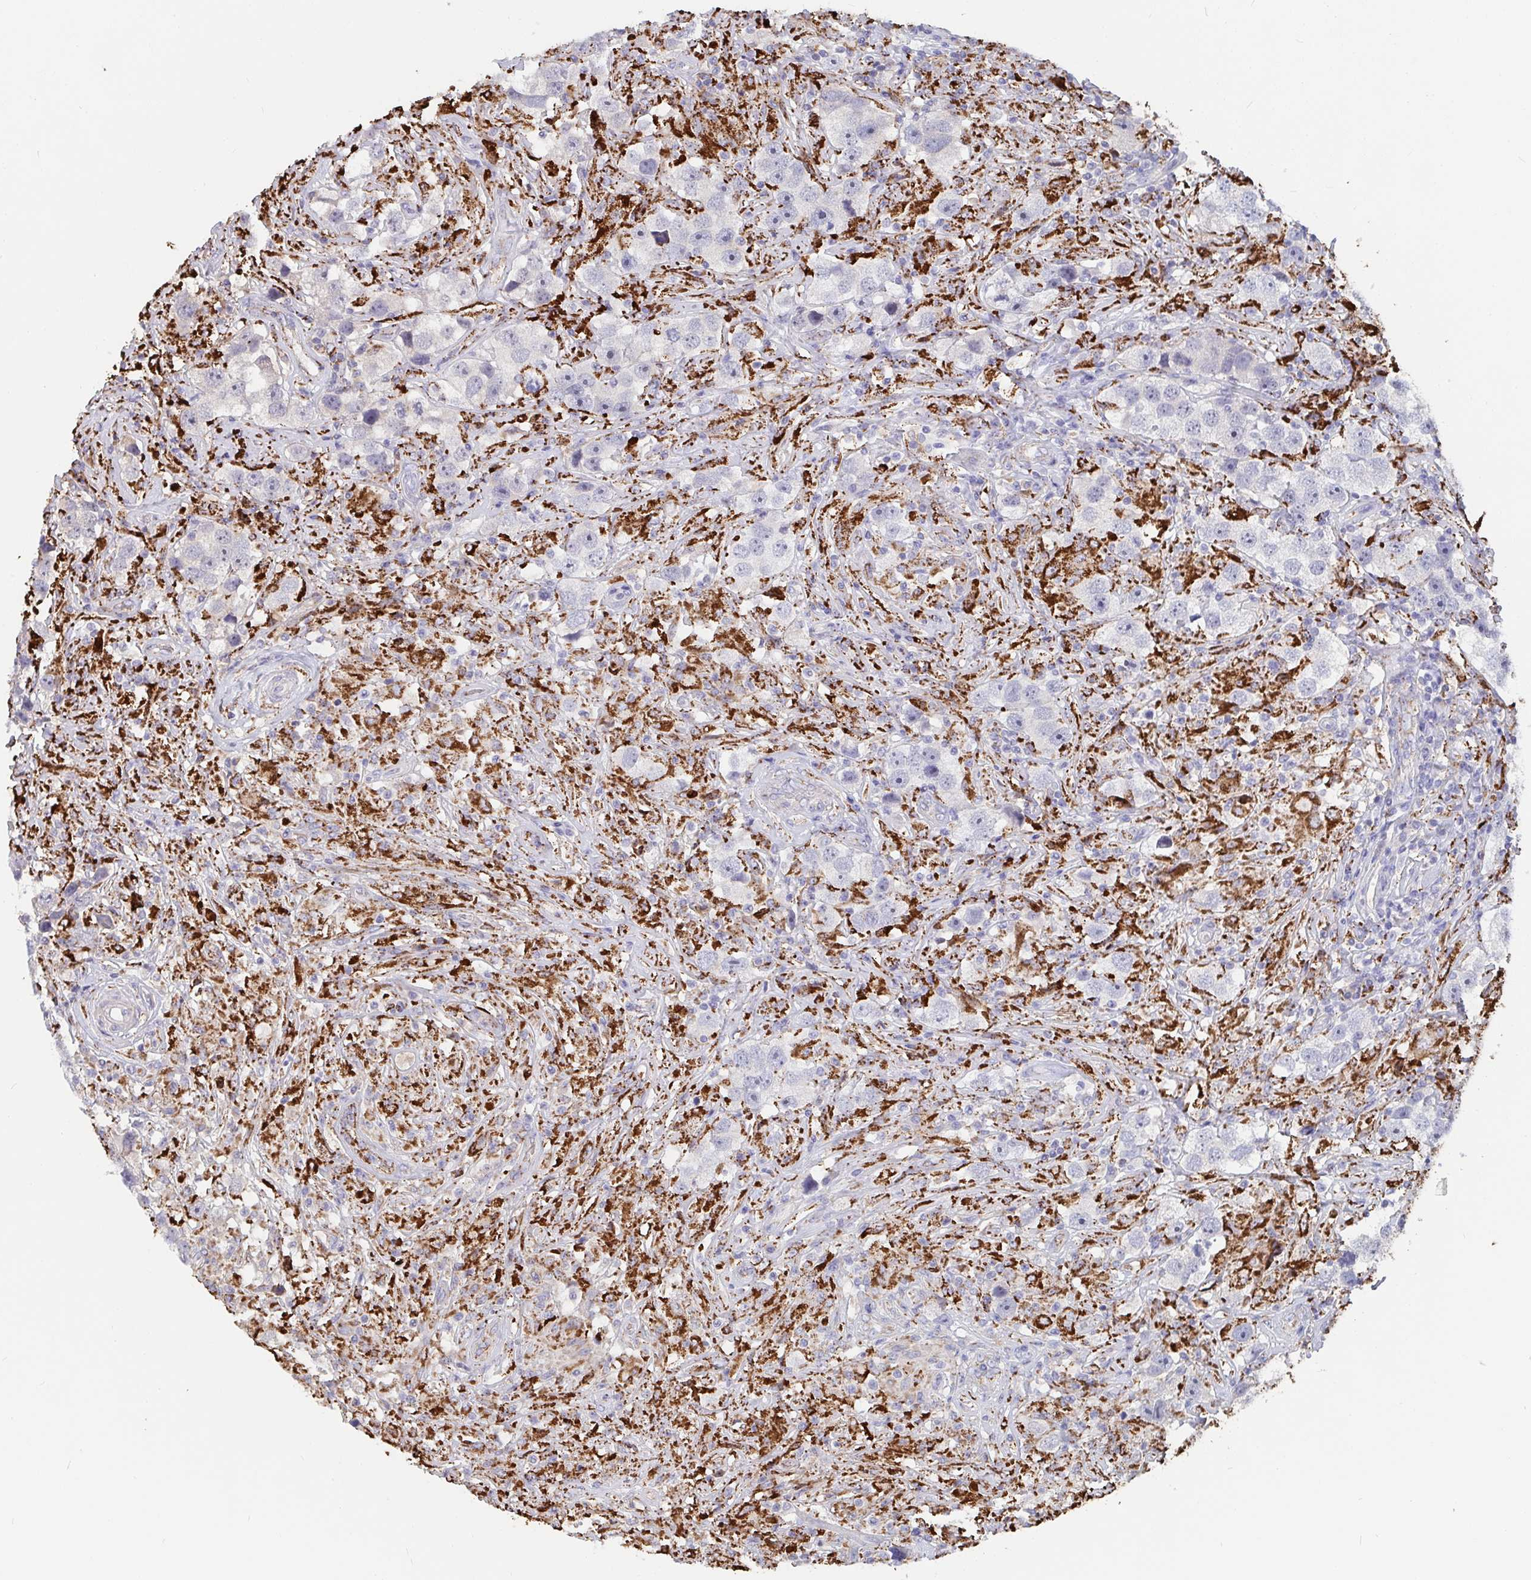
{"staining": {"intensity": "negative", "quantity": "none", "location": "none"}, "tissue": "testis cancer", "cell_type": "Tumor cells", "image_type": "cancer", "snomed": [{"axis": "morphology", "description": "Seminoma, NOS"}, {"axis": "topography", "description": "Testis"}], "caption": "High magnification brightfield microscopy of testis seminoma stained with DAB (brown) and counterstained with hematoxylin (blue): tumor cells show no significant positivity.", "gene": "FAM156B", "patient": {"sex": "male", "age": 49}}